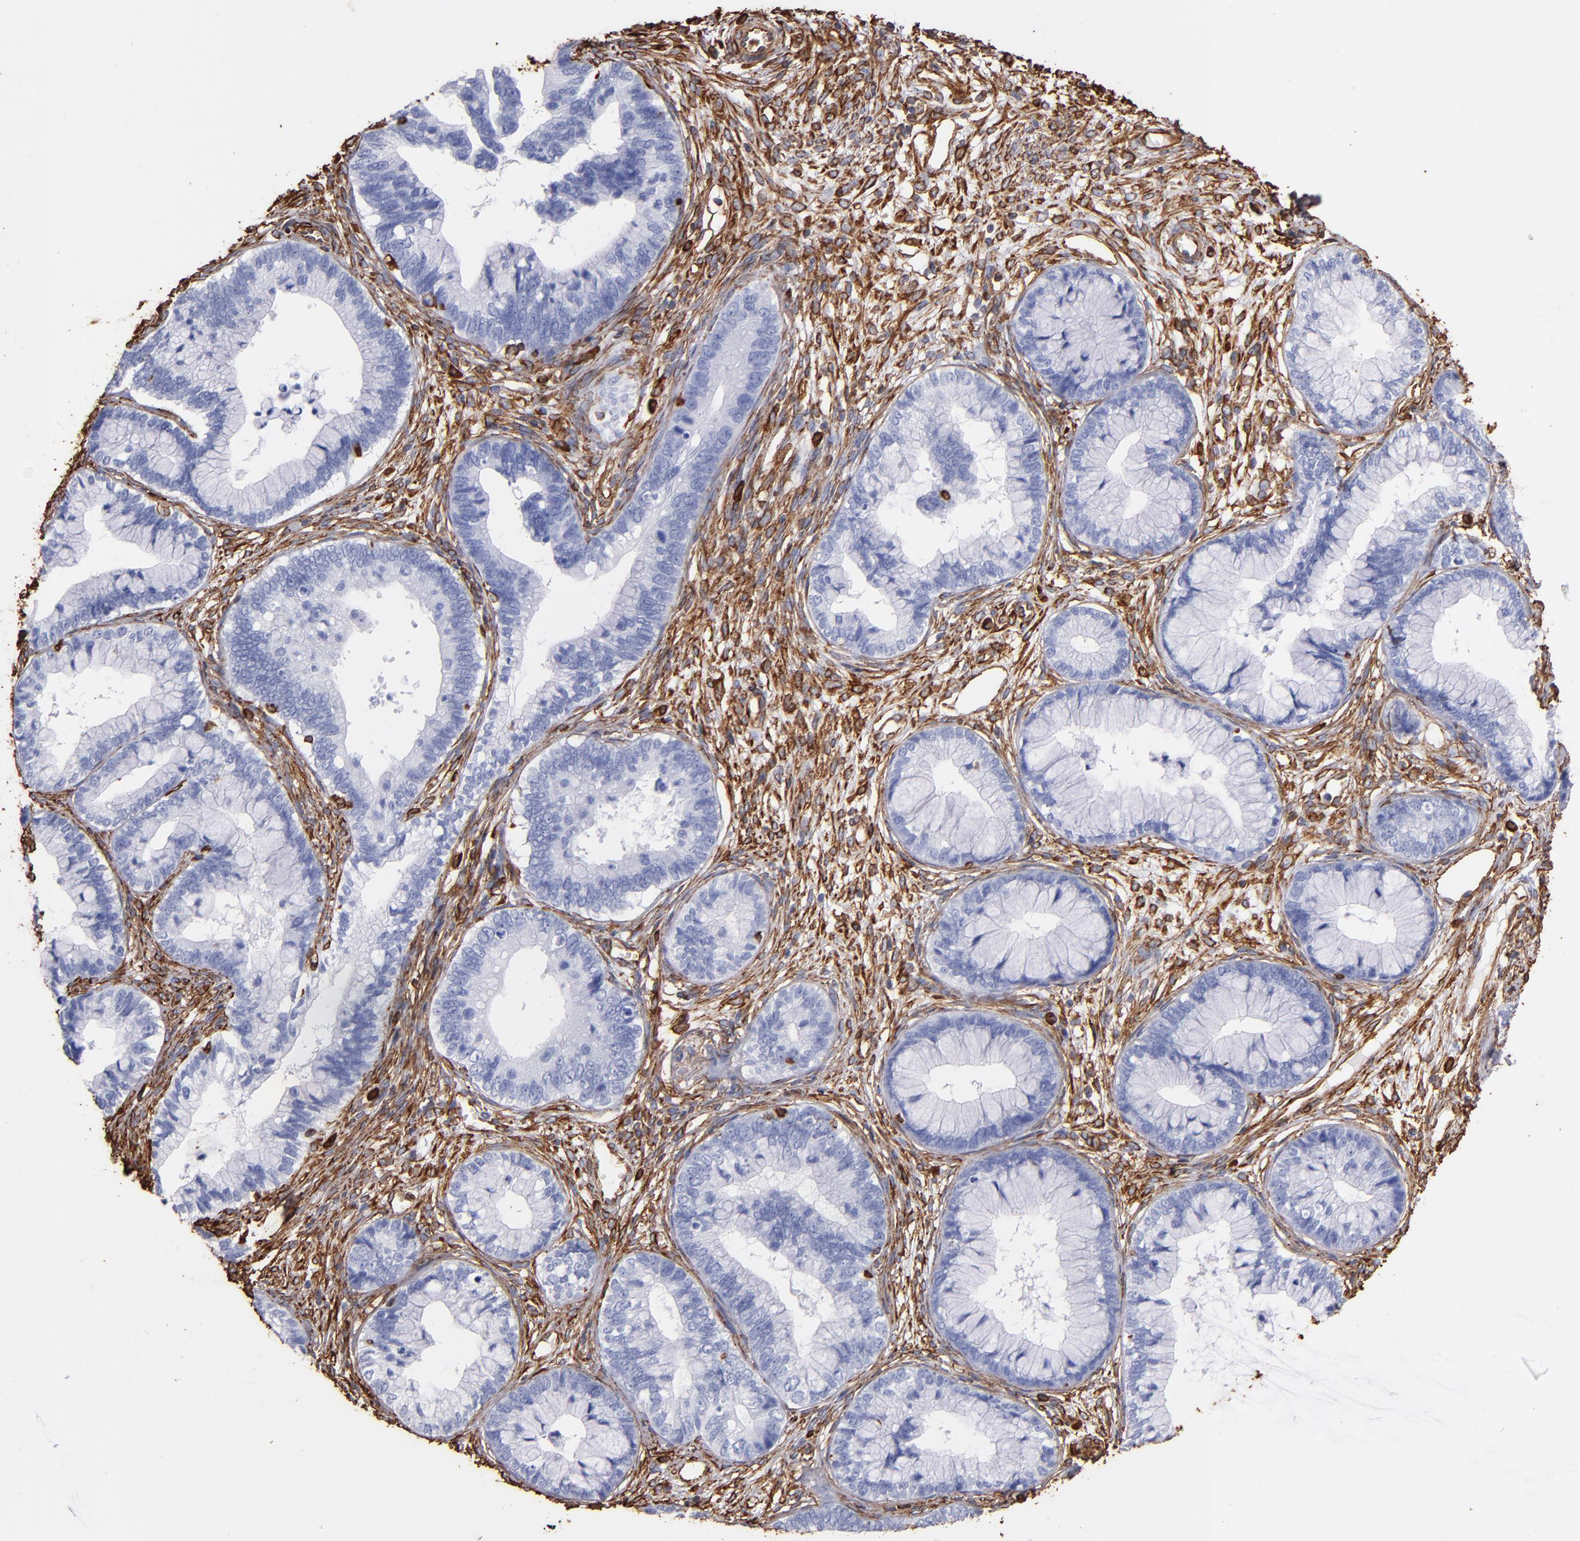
{"staining": {"intensity": "negative", "quantity": "none", "location": "none"}, "tissue": "cervical cancer", "cell_type": "Tumor cells", "image_type": "cancer", "snomed": [{"axis": "morphology", "description": "Adenocarcinoma, NOS"}, {"axis": "topography", "description": "Cervix"}], "caption": "Cervical cancer stained for a protein using immunohistochemistry demonstrates no staining tumor cells.", "gene": "VIM", "patient": {"sex": "female", "age": 44}}